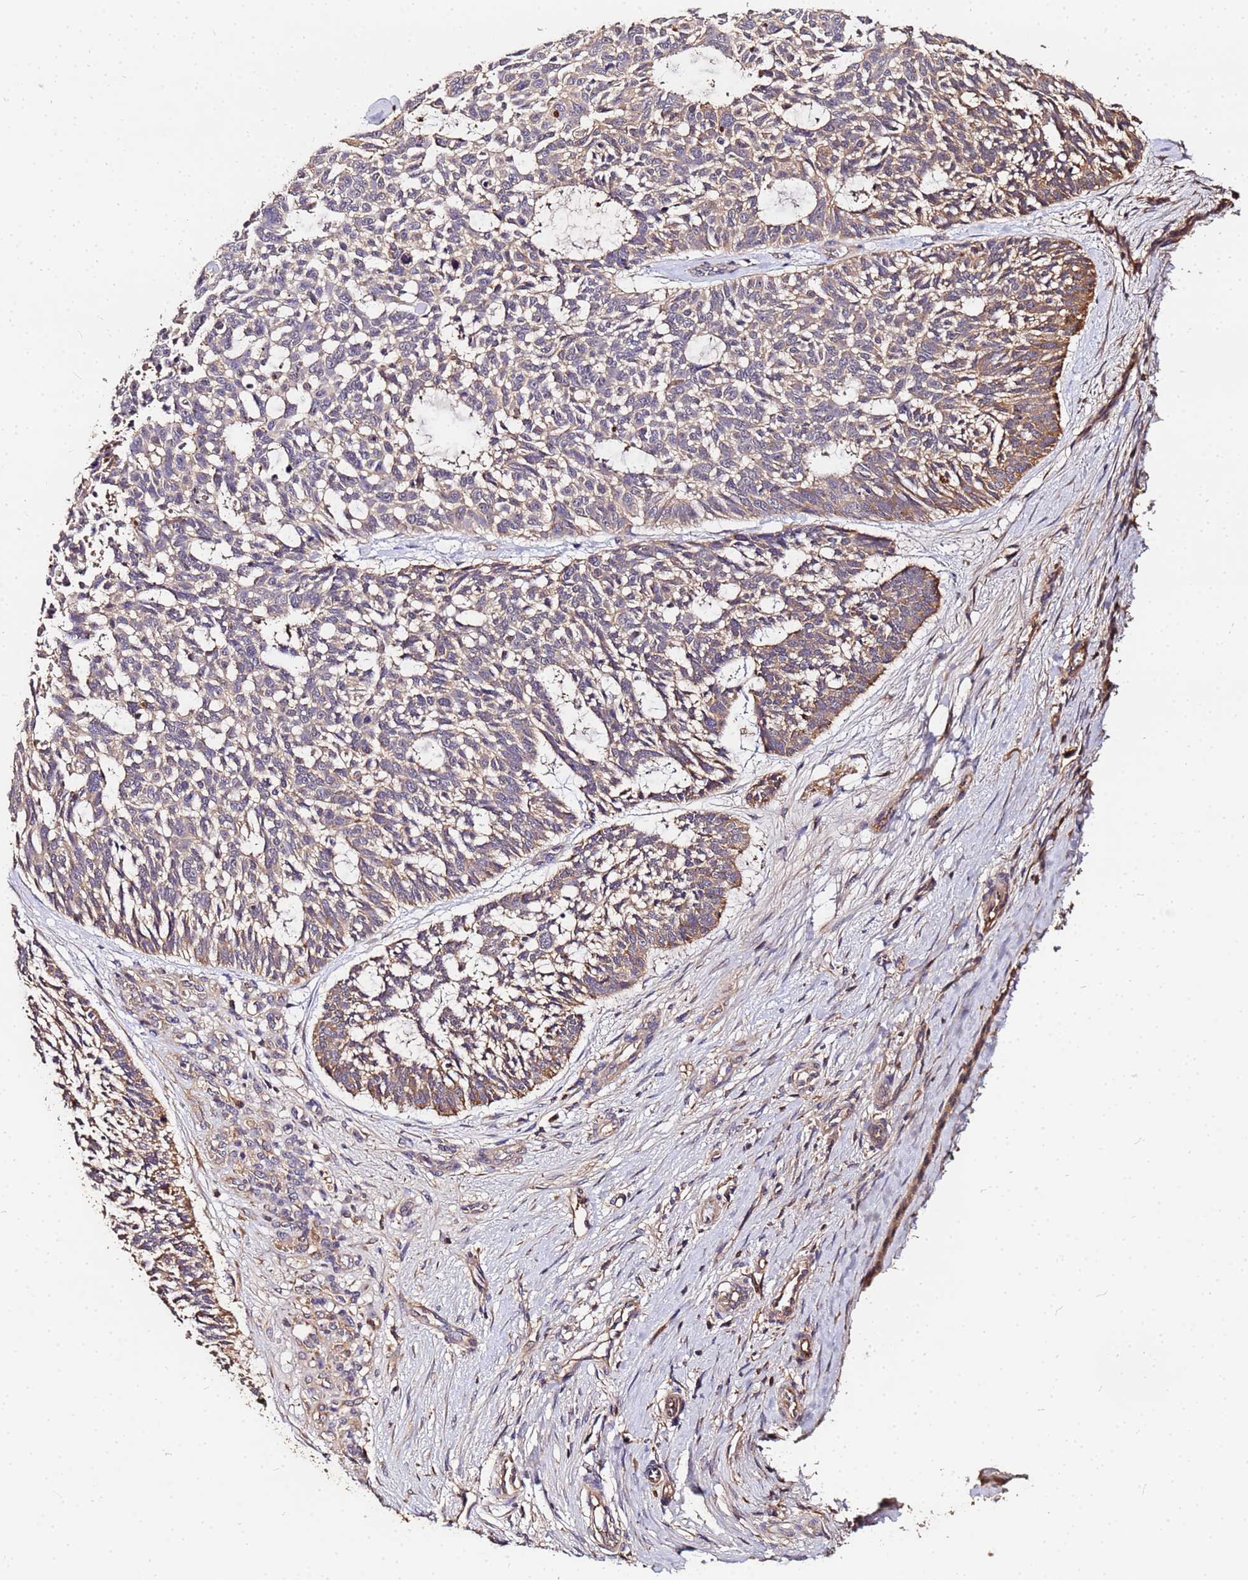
{"staining": {"intensity": "weak", "quantity": "25%-75%", "location": "cytoplasmic/membranous"}, "tissue": "skin cancer", "cell_type": "Tumor cells", "image_type": "cancer", "snomed": [{"axis": "morphology", "description": "Basal cell carcinoma"}, {"axis": "topography", "description": "Skin"}], "caption": "Immunohistochemical staining of human skin cancer displays weak cytoplasmic/membranous protein positivity in approximately 25%-75% of tumor cells.", "gene": "MTERF1", "patient": {"sex": "male", "age": 88}}